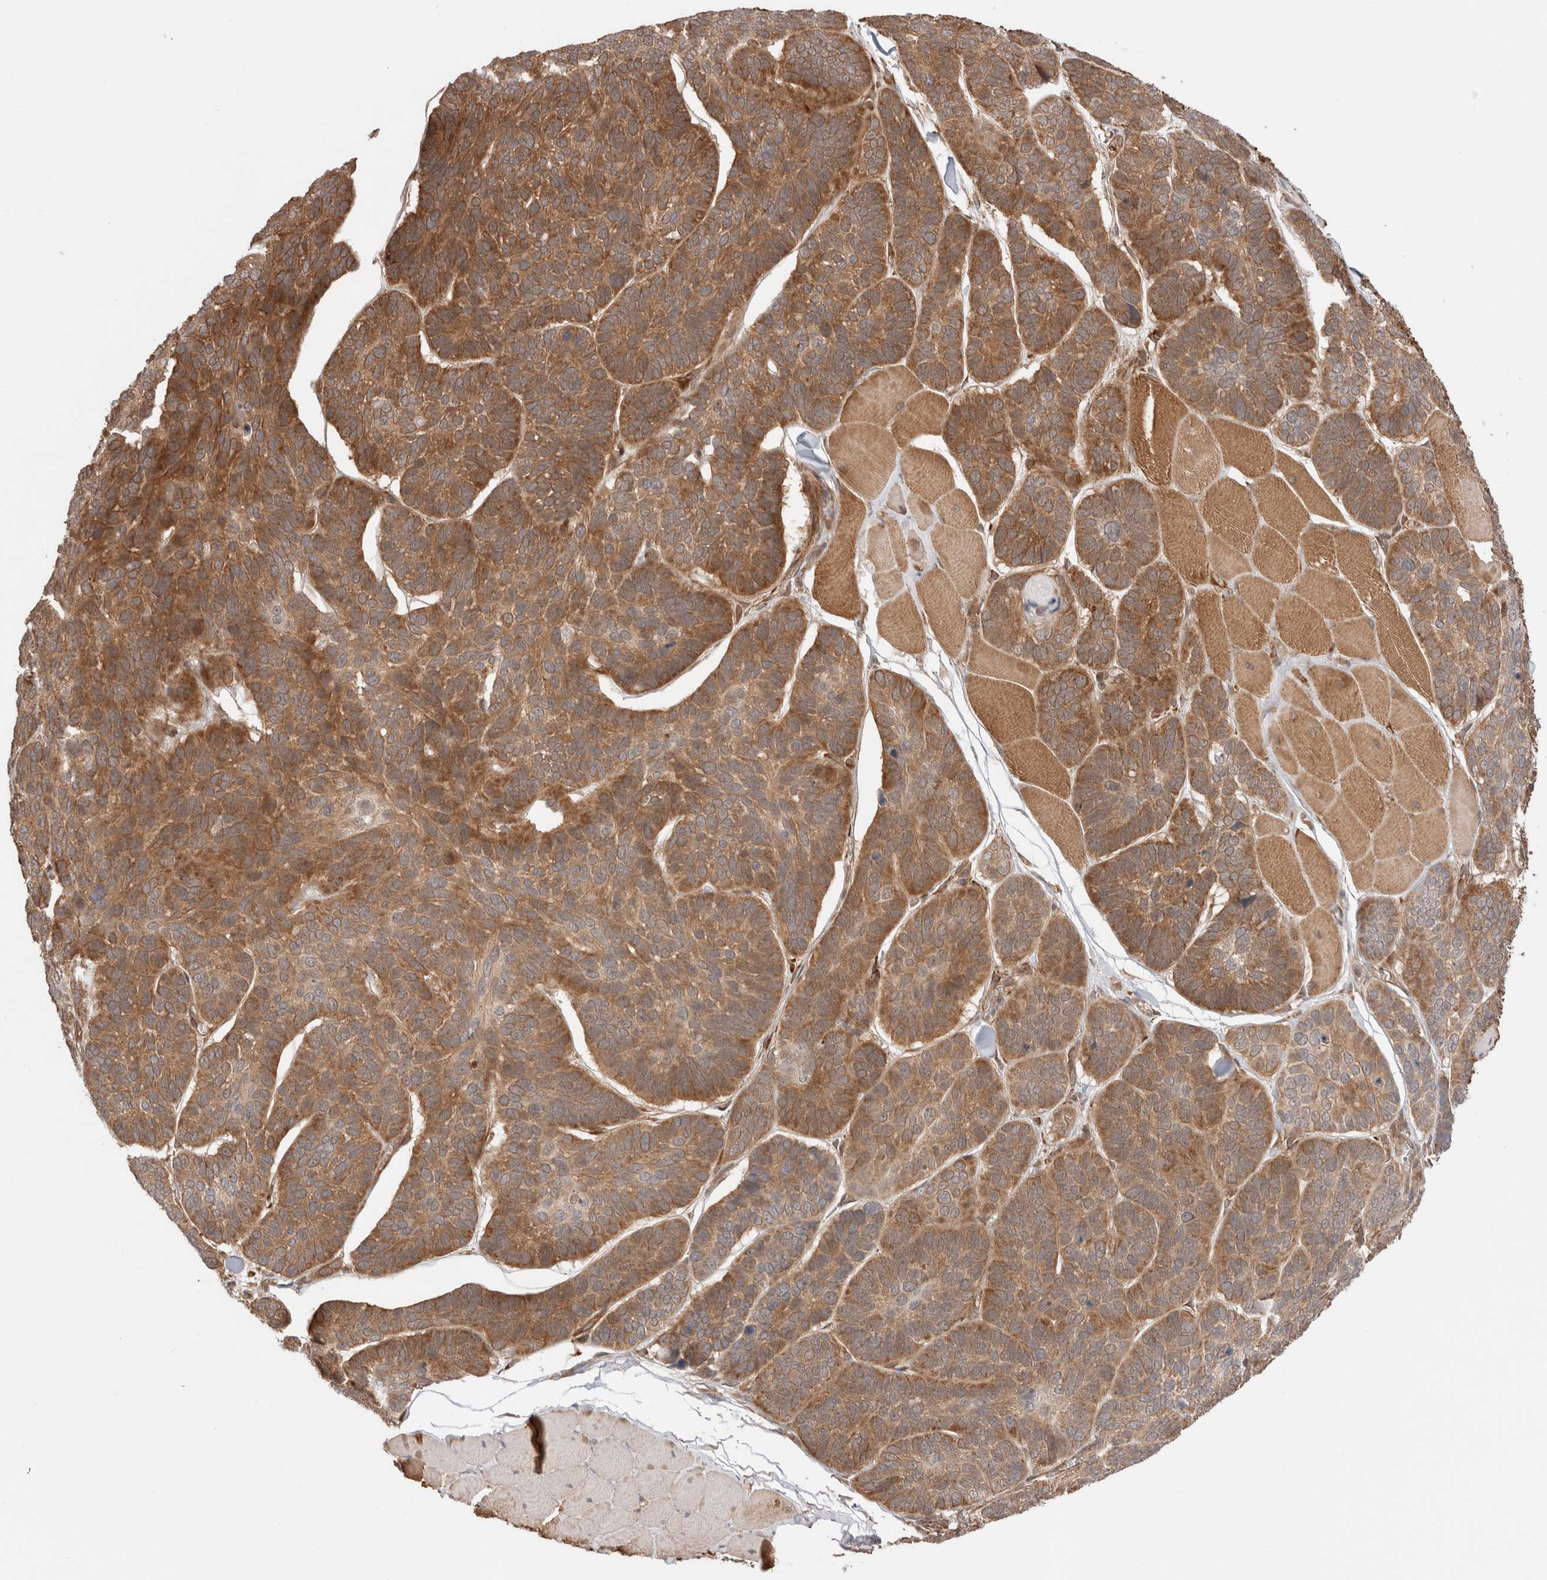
{"staining": {"intensity": "moderate", "quantity": ">75%", "location": "cytoplasmic/membranous"}, "tissue": "skin cancer", "cell_type": "Tumor cells", "image_type": "cancer", "snomed": [{"axis": "morphology", "description": "Basal cell carcinoma"}, {"axis": "topography", "description": "Skin"}], "caption": "The image exhibits immunohistochemical staining of skin cancer (basal cell carcinoma). There is moderate cytoplasmic/membranous positivity is appreciated in approximately >75% of tumor cells.", "gene": "ZNF649", "patient": {"sex": "male", "age": 62}}